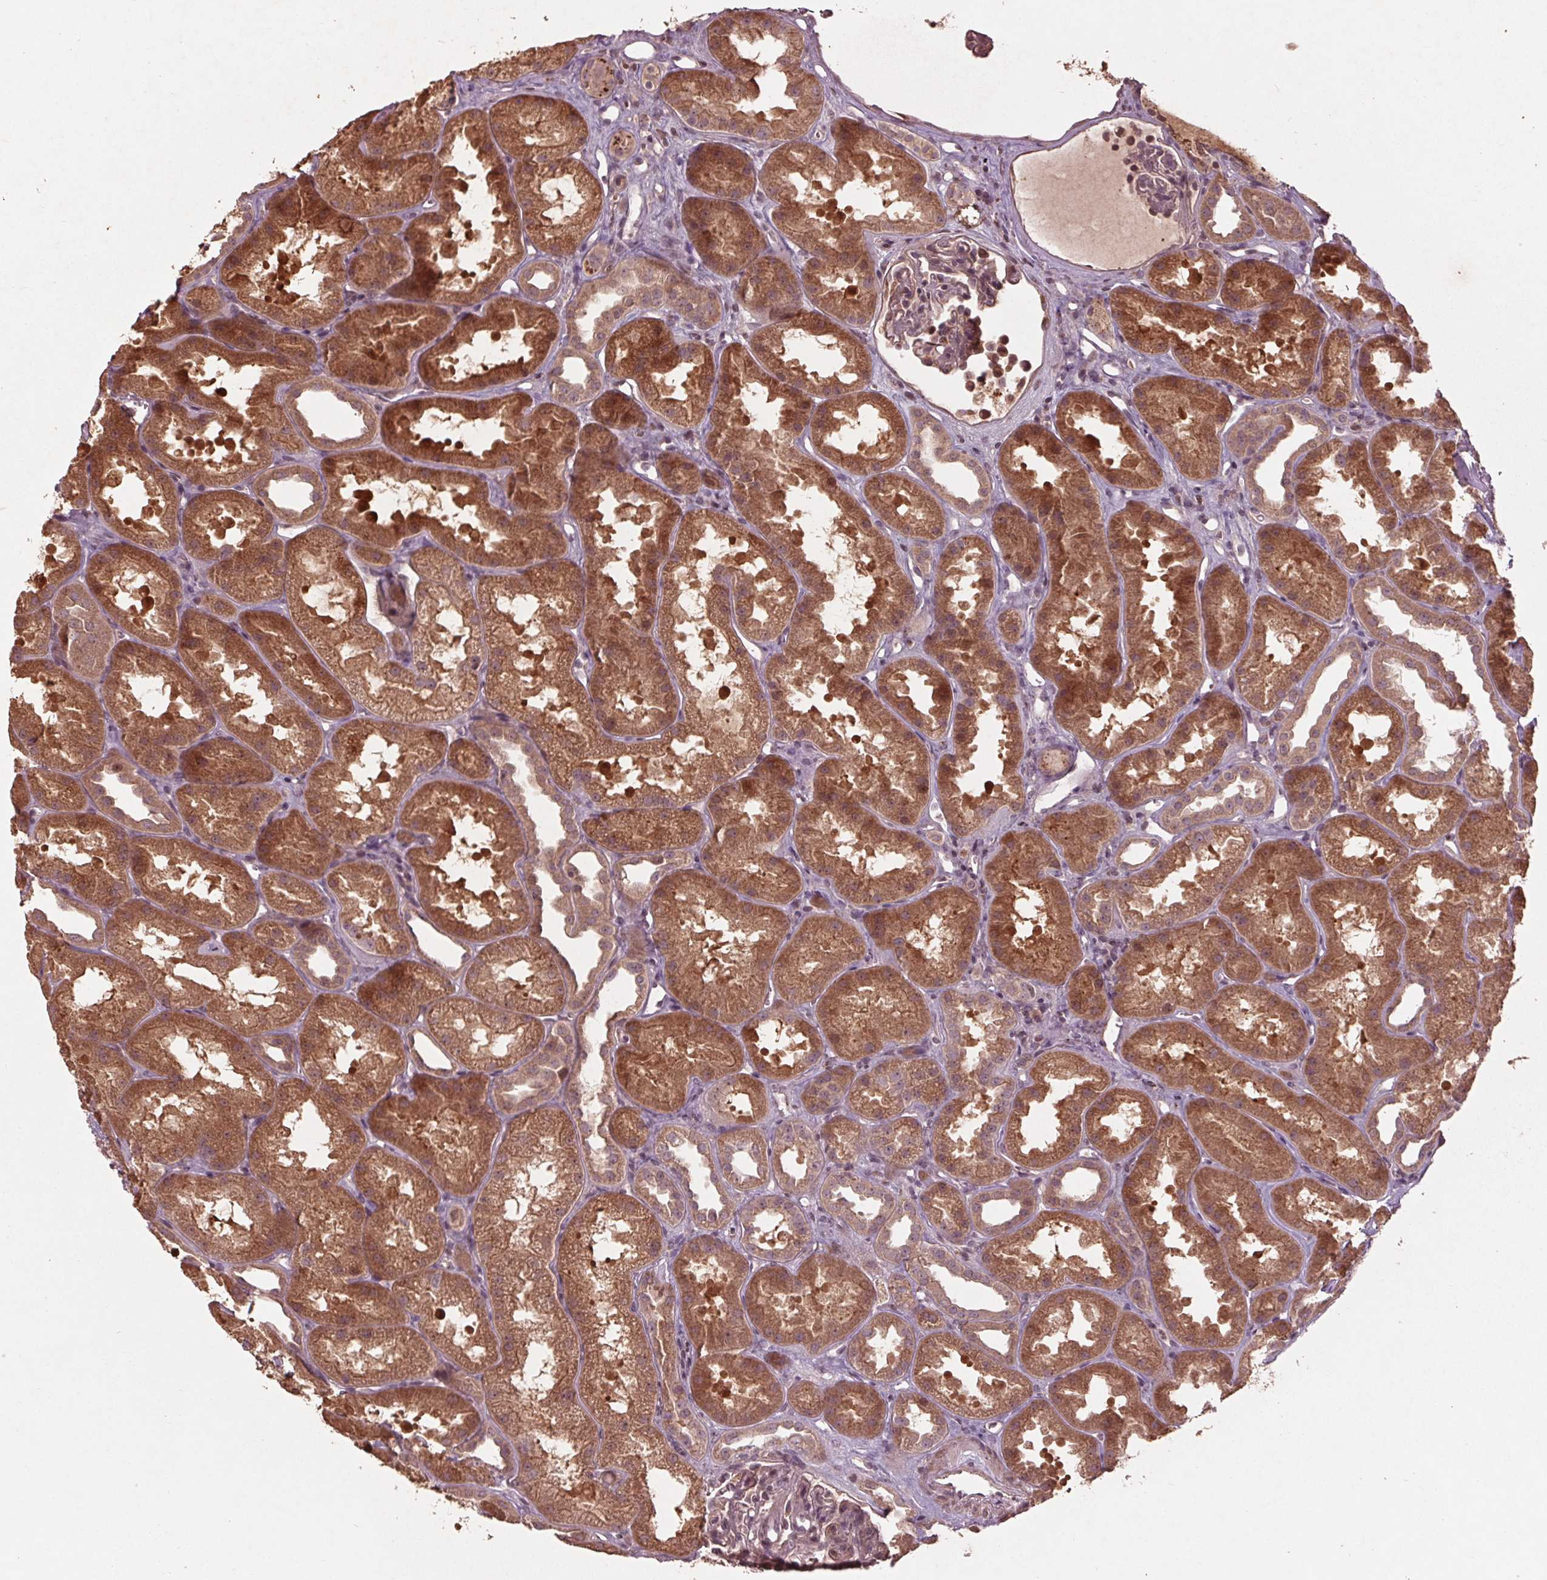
{"staining": {"intensity": "weak", "quantity": "<25%", "location": "nuclear"}, "tissue": "kidney", "cell_type": "Cells in glomeruli", "image_type": "normal", "snomed": [{"axis": "morphology", "description": "Normal tissue, NOS"}, {"axis": "topography", "description": "Kidney"}], "caption": "High power microscopy photomicrograph of an immunohistochemistry image of normal kidney, revealing no significant positivity in cells in glomeruli. Nuclei are stained in blue.", "gene": "CDKL4", "patient": {"sex": "male", "age": 61}}